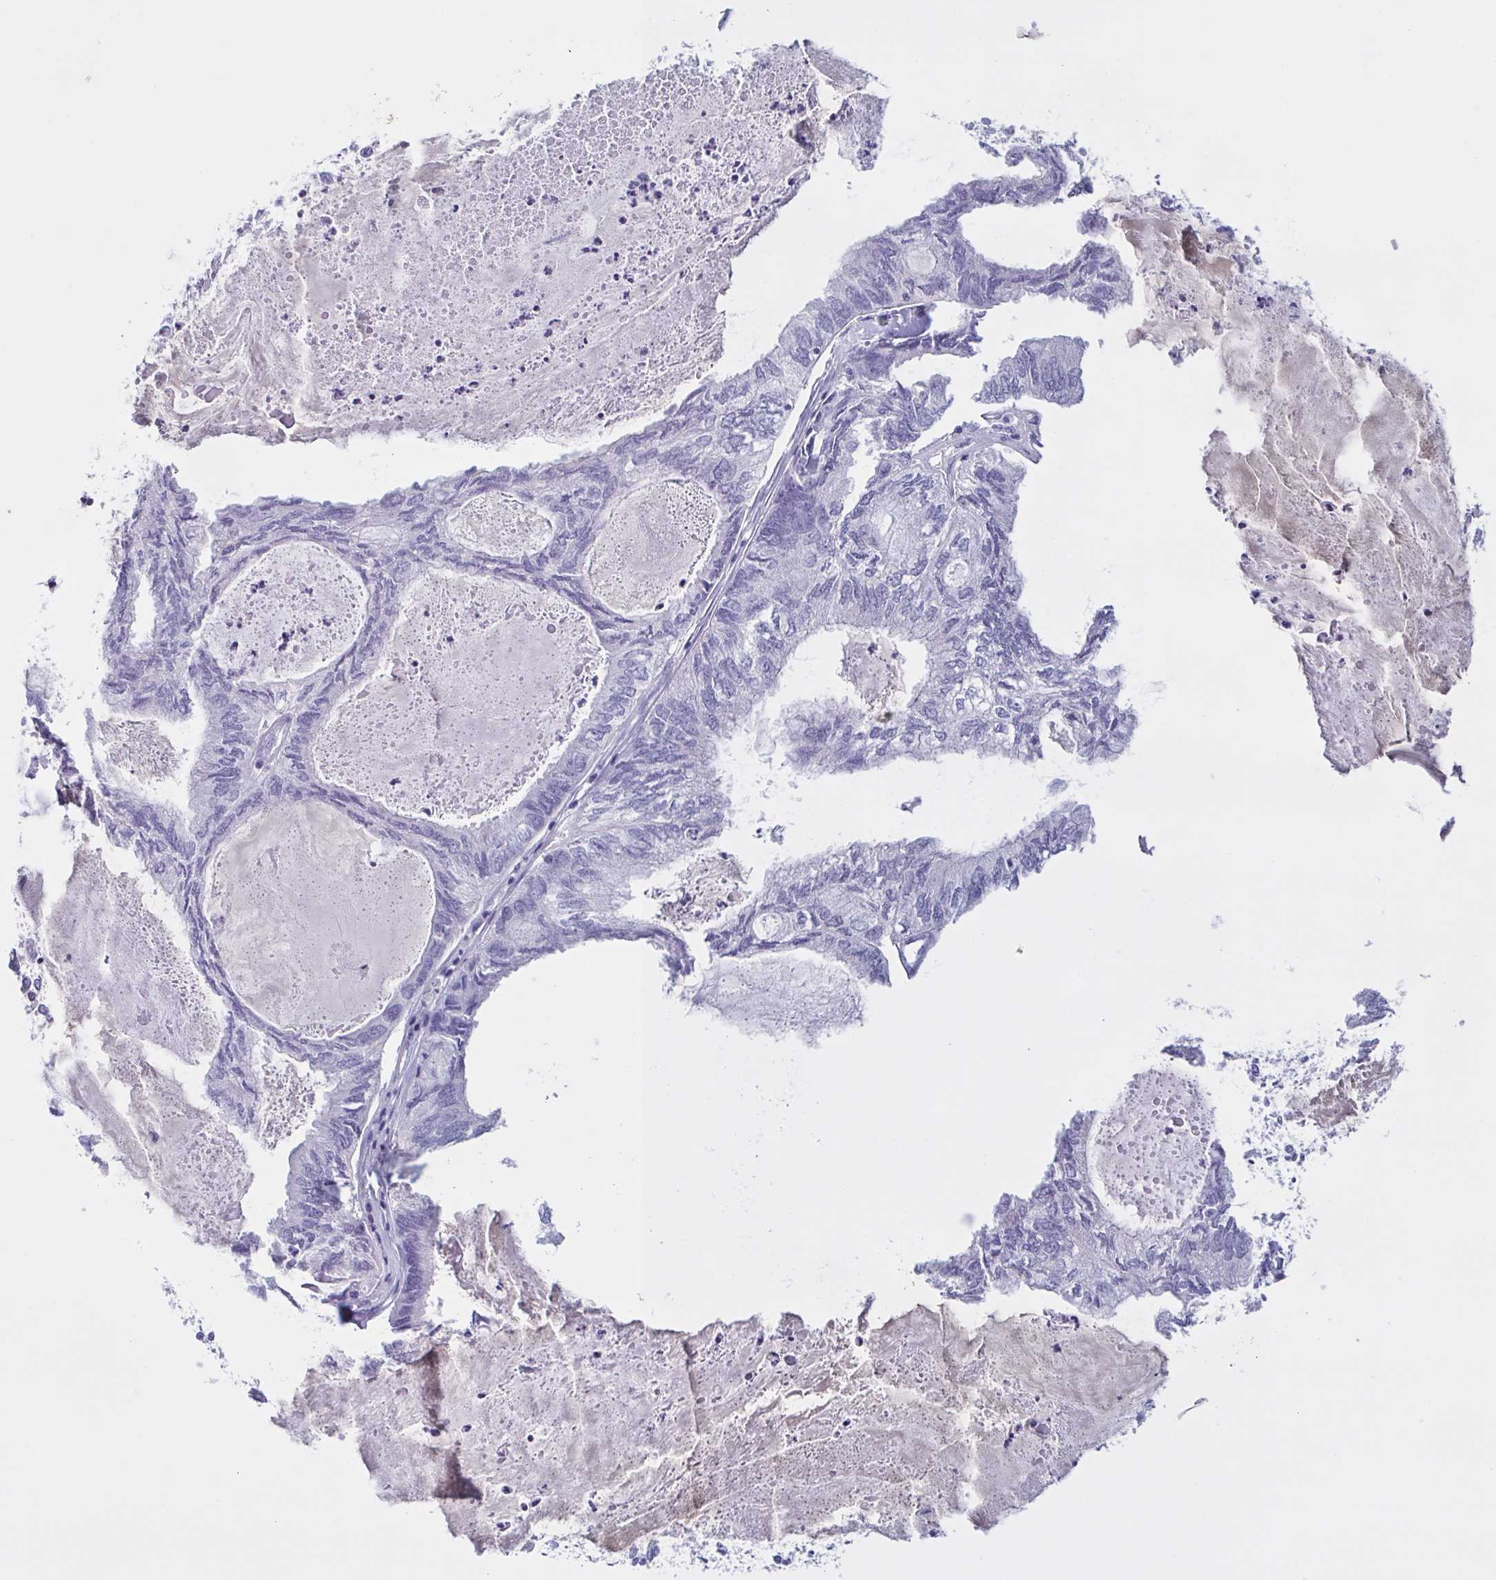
{"staining": {"intensity": "negative", "quantity": "none", "location": "none"}, "tissue": "endometrial cancer", "cell_type": "Tumor cells", "image_type": "cancer", "snomed": [{"axis": "morphology", "description": "Adenocarcinoma, NOS"}, {"axis": "topography", "description": "Endometrium"}], "caption": "Tumor cells are negative for brown protein staining in endometrial cancer (adenocarcinoma).", "gene": "INAFM1", "patient": {"sex": "female", "age": 80}}